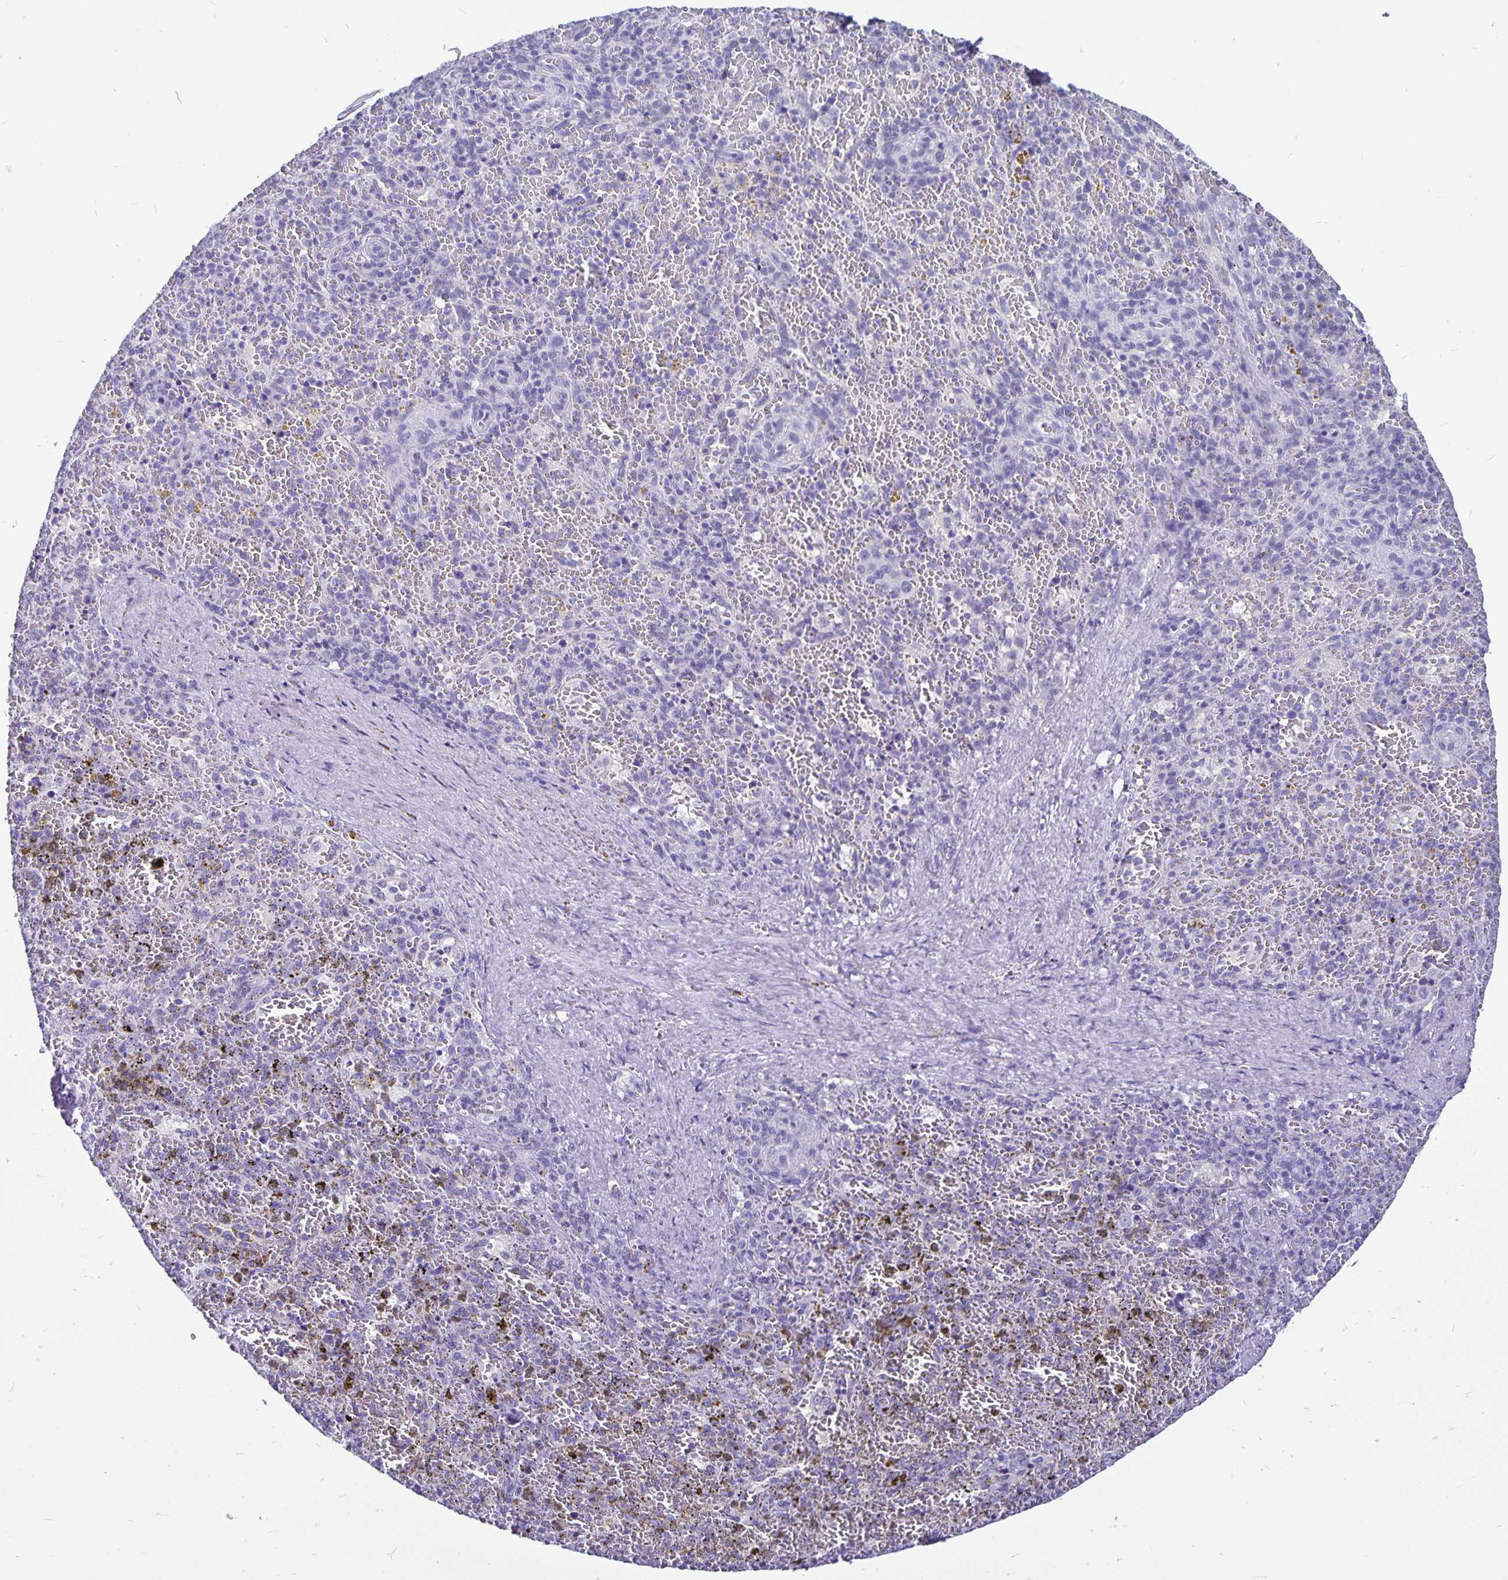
{"staining": {"intensity": "negative", "quantity": "none", "location": "none"}, "tissue": "spleen", "cell_type": "Cells in red pulp", "image_type": "normal", "snomed": [{"axis": "morphology", "description": "Normal tissue, NOS"}, {"axis": "topography", "description": "Spleen"}], "caption": "Spleen was stained to show a protein in brown. There is no significant positivity in cells in red pulp. (Immunohistochemistry (ihc), brightfield microscopy, high magnification).", "gene": "ODF3B", "patient": {"sex": "female", "age": 50}}